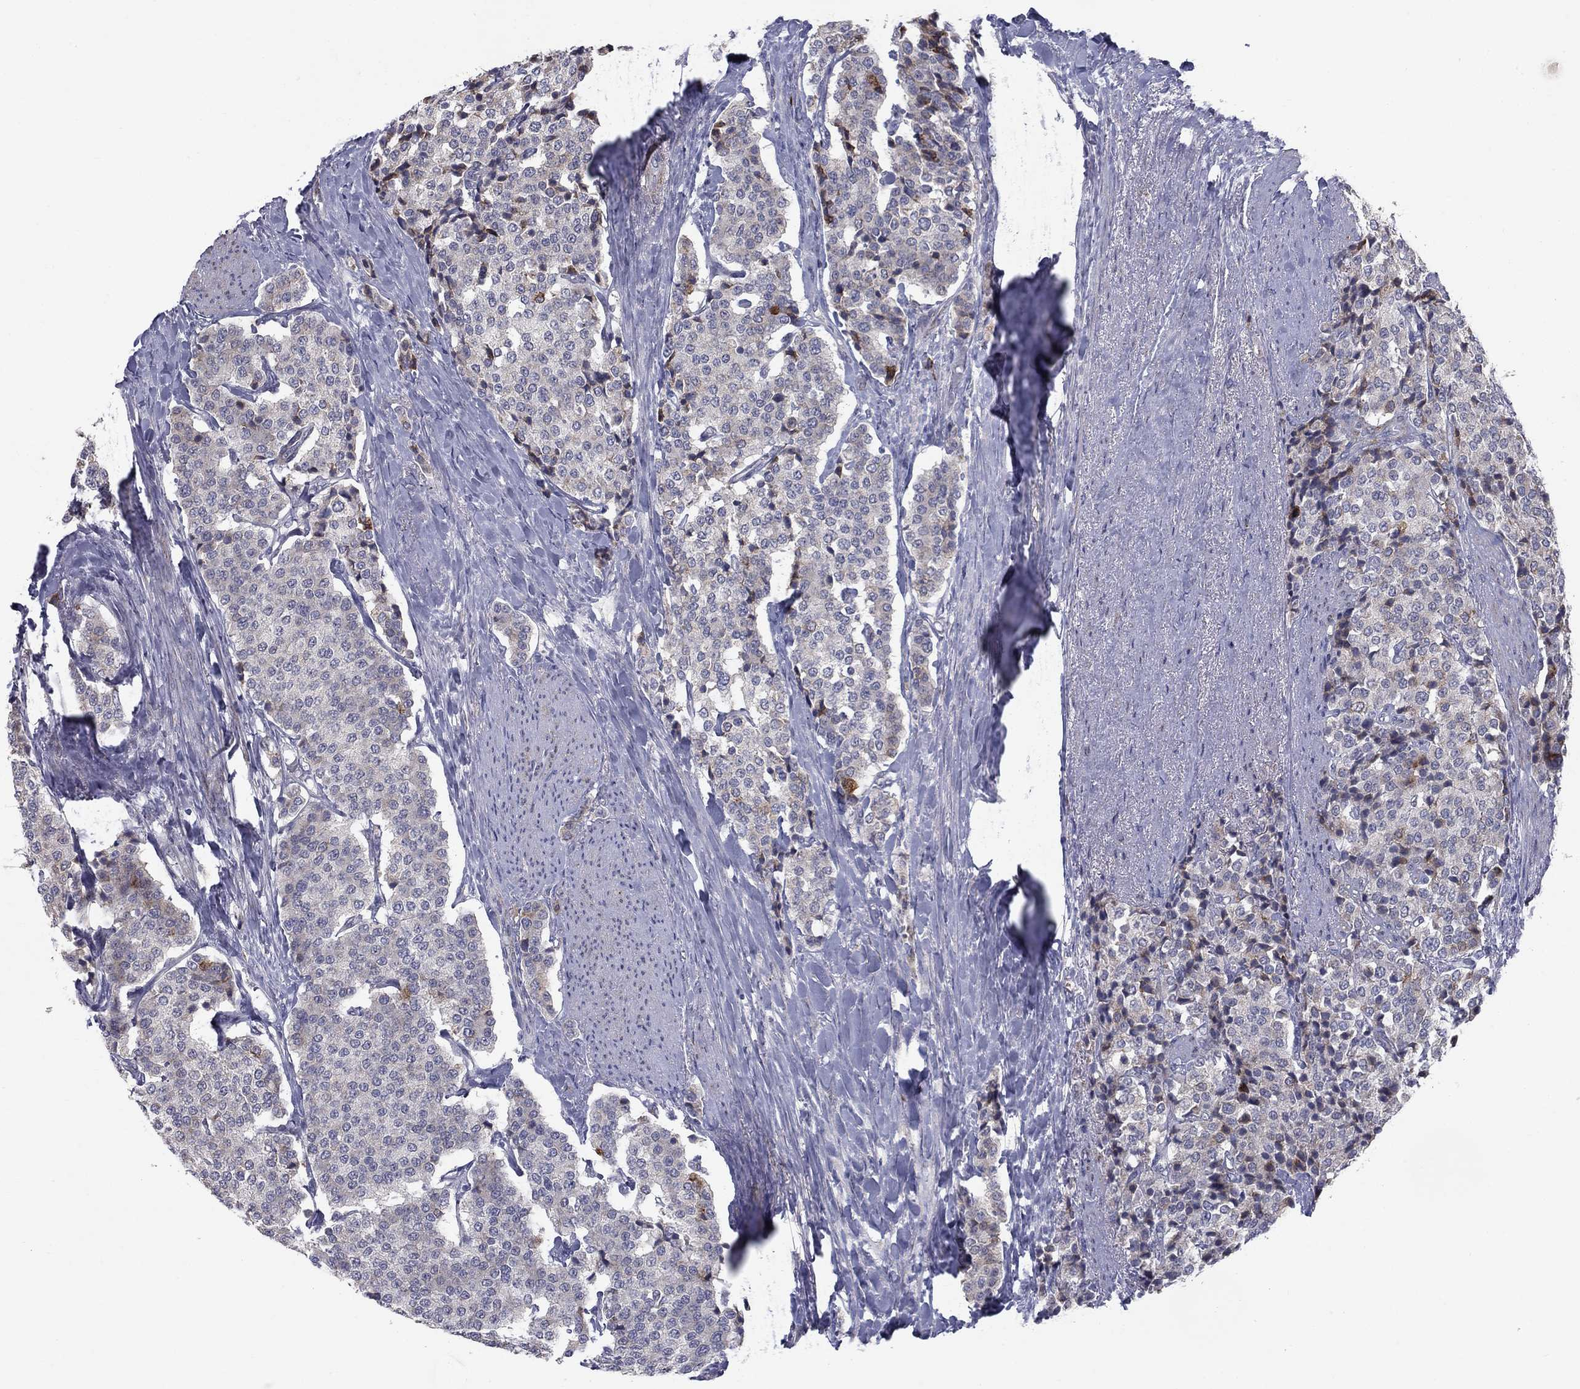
{"staining": {"intensity": "negative", "quantity": "none", "location": "none"}, "tissue": "carcinoid", "cell_type": "Tumor cells", "image_type": "cancer", "snomed": [{"axis": "morphology", "description": "Carcinoid, malignant, NOS"}, {"axis": "topography", "description": "Small intestine"}], "caption": "The photomicrograph reveals no staining of tumor cells in carcinoid.", "gene": "NTRK2", "patient": {"sex": "female", "age": 58}}